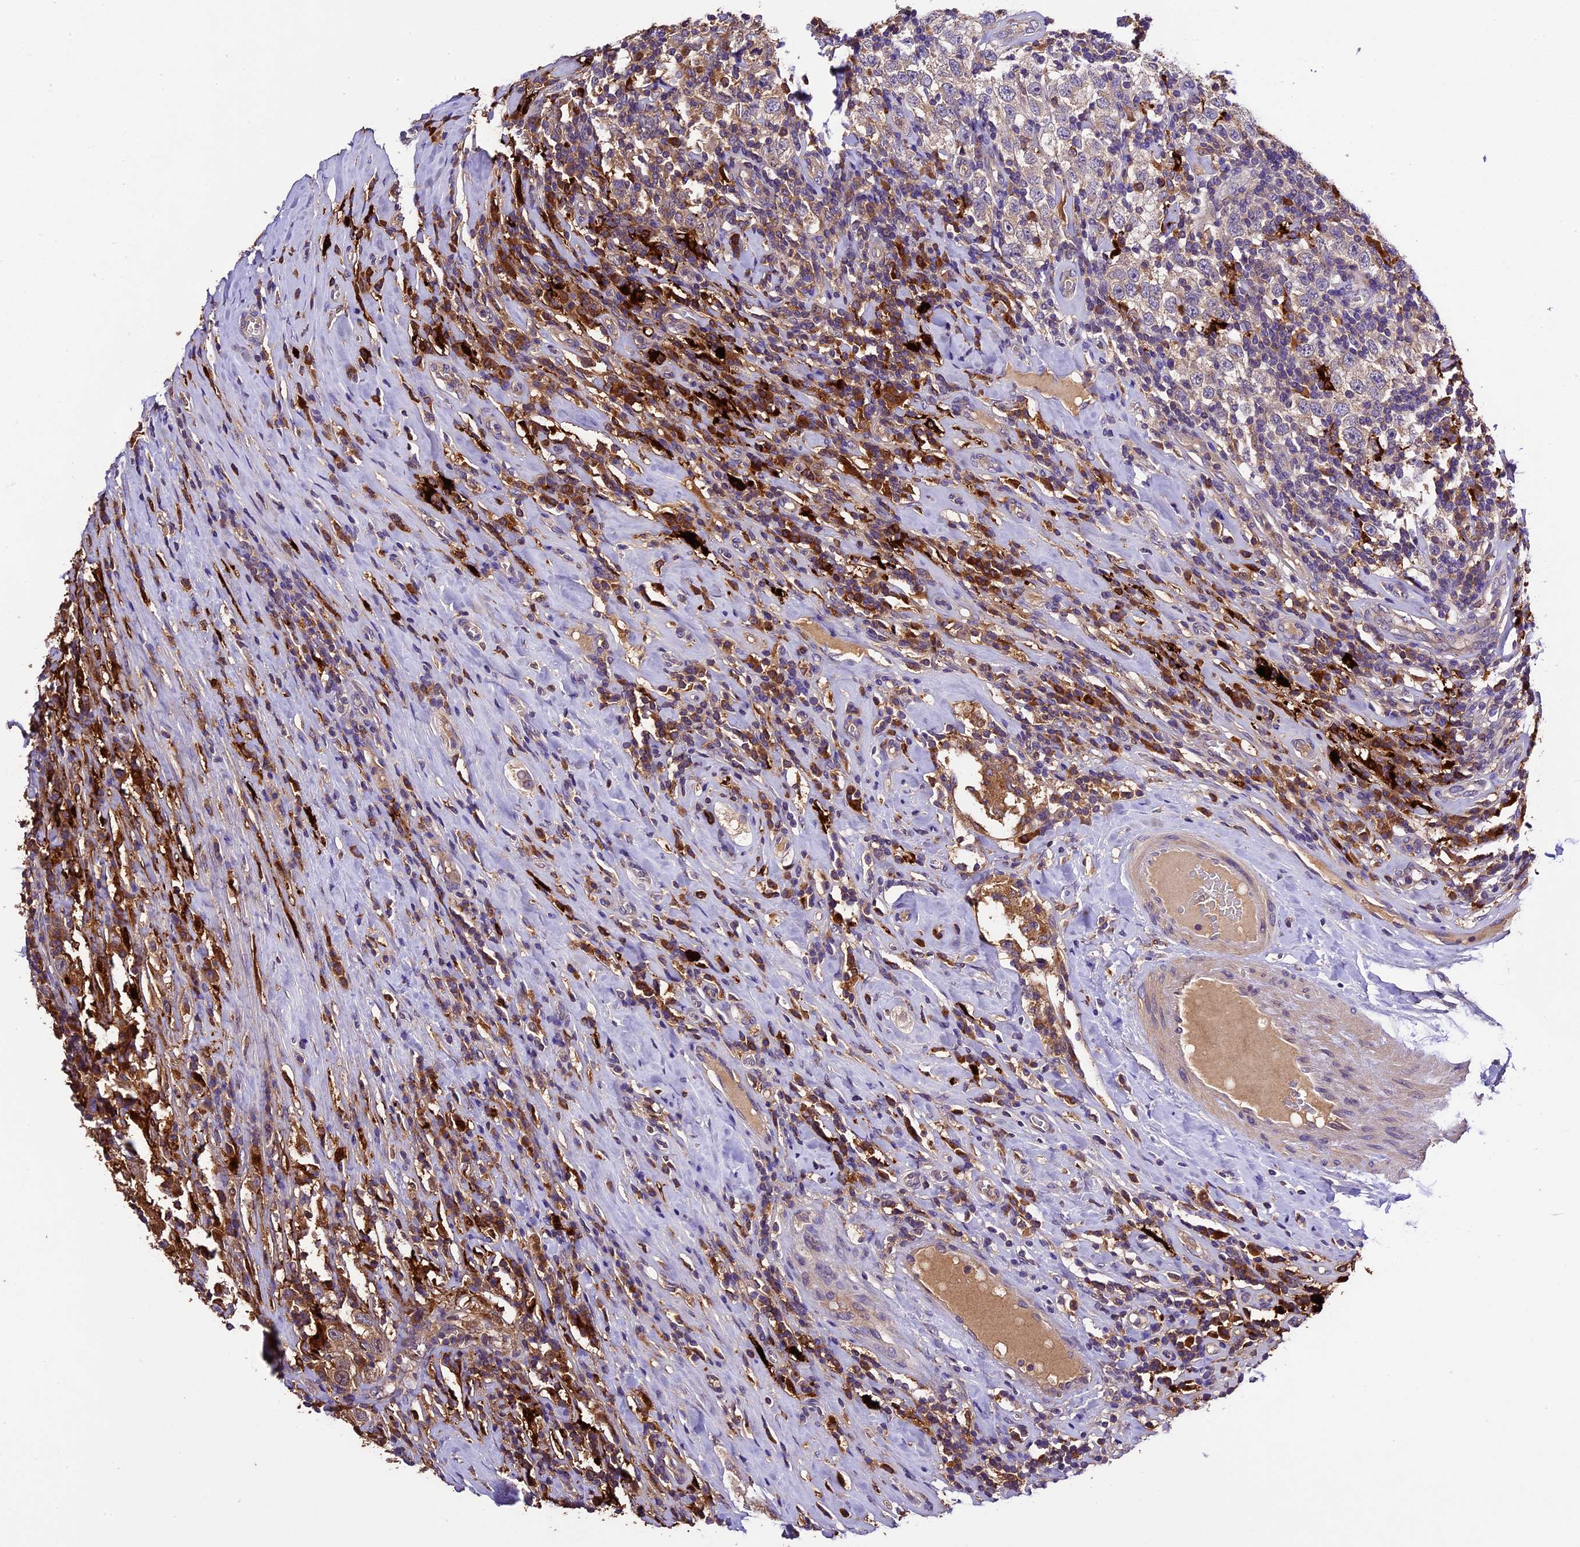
{"staining": {"intensity": "negative", "quantity": "none", "location": "none"}, "tissue": "testis cancer", "cell_type": "Tumor cells", "image_type": "cancer", "snomed": [{"axis": "morphology", "description": "Seminoma, NOS"}, {"axis": "topography", "description": "Testis"}], "caption": "Immunohistochemical staining of testis cancer (seminoma) reveals no significant staining in tumor cells.", "gene": "CILP2", "patient": {"sex": "male", "age": 41}}